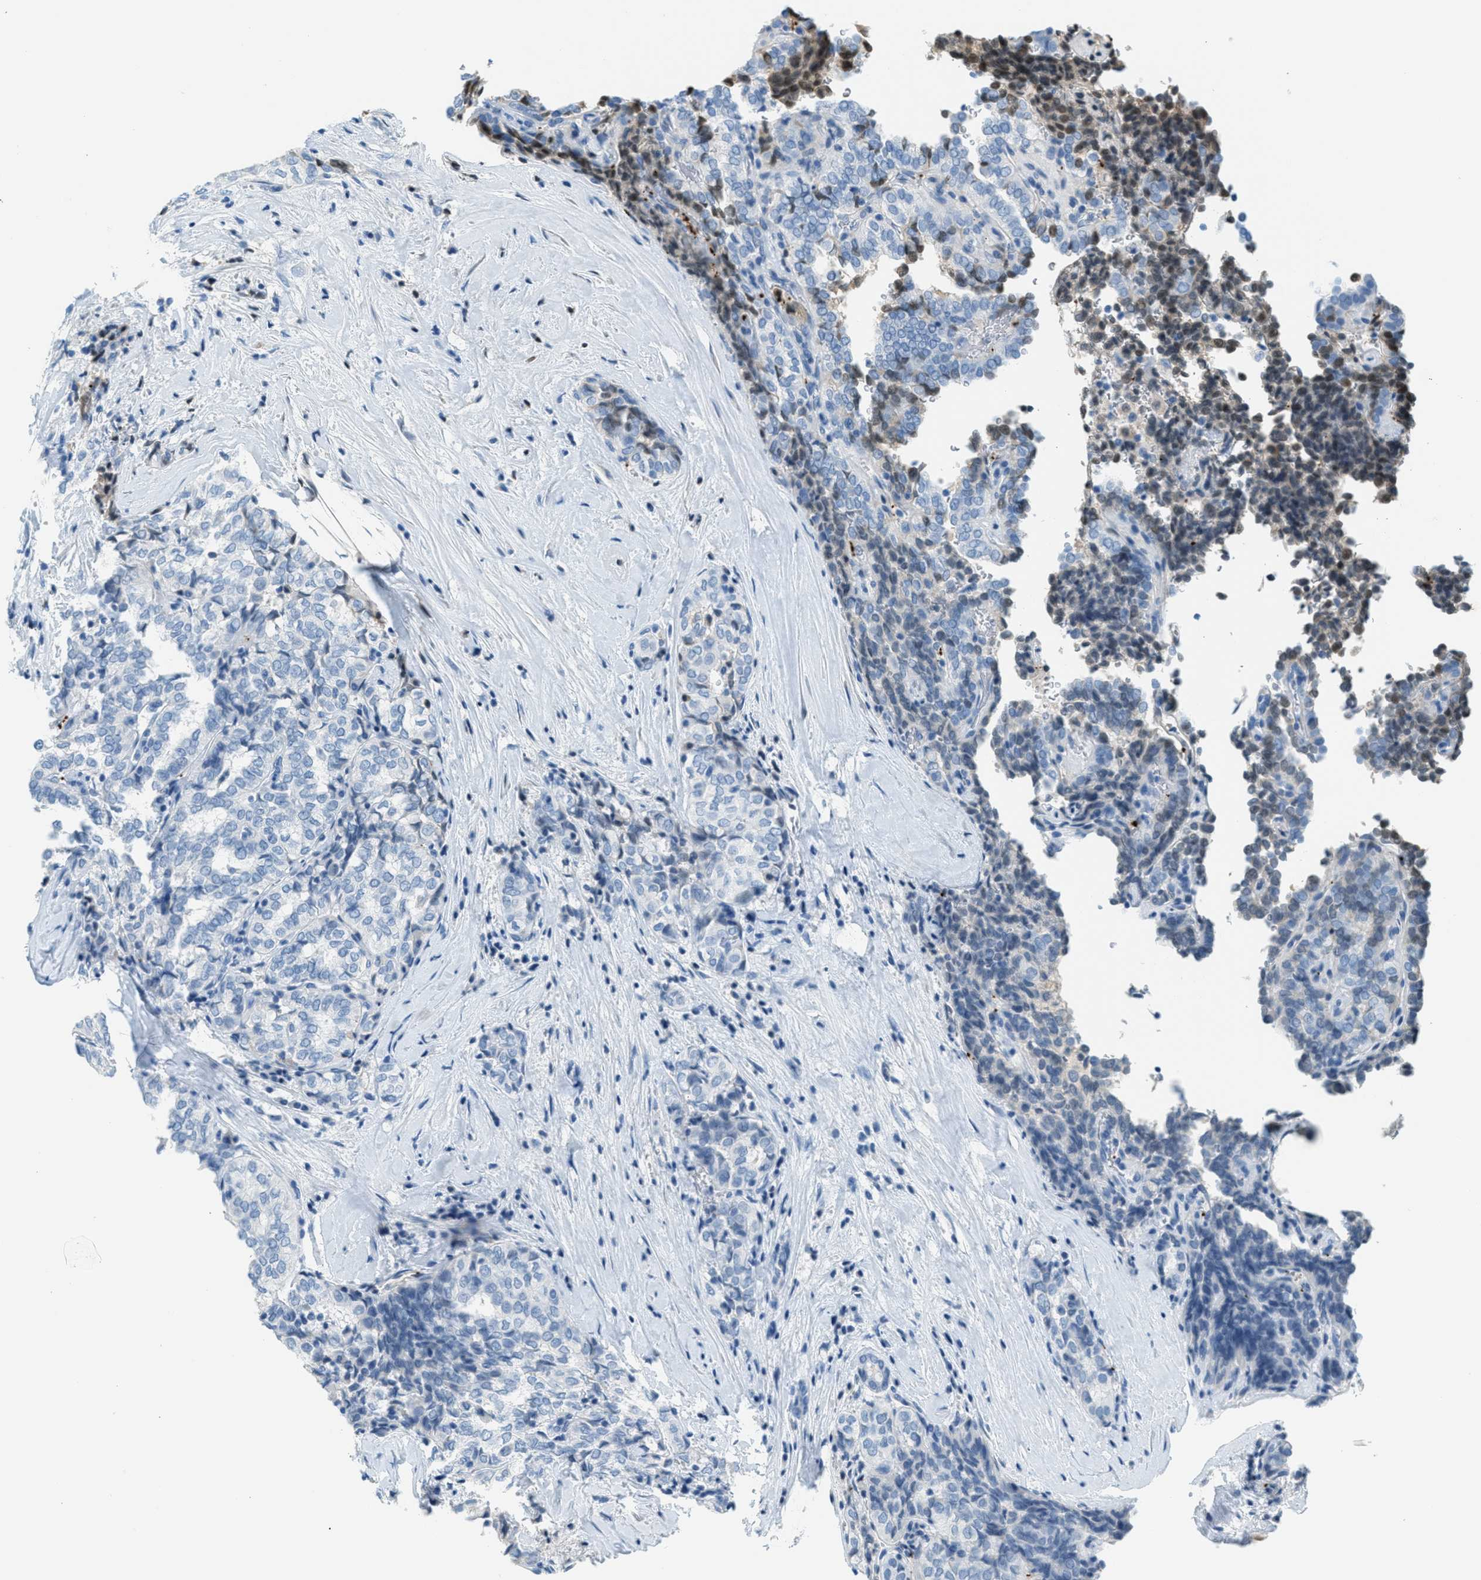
{"staining": {"intensity": "negative", "quantity": "none", "location": "none"}, "tissue": "thyroid cancer", "cell_type": "Tumor cells", "image_type": "cancer", "snomed": [{"axis": "morphology", "description": "Normal tissue, NOS"}, {"axis": "morphology", "description": "Papillary adenocarcinoma, NOS"}, {"axis": "topography", "description": "Thyroid gland"}], "caption": "DAB (3,3'-diaminobenzidine) immunohistochemical staining of human thyroid cancer (papillary adenocarcinoma) exhibits no significant positivity in tumor cells. (DAB (3,3'-diaminobenzidine) IHC, high magnification).", "gene": "PPBP", "patient": {"sex": "female", "age": 30}}